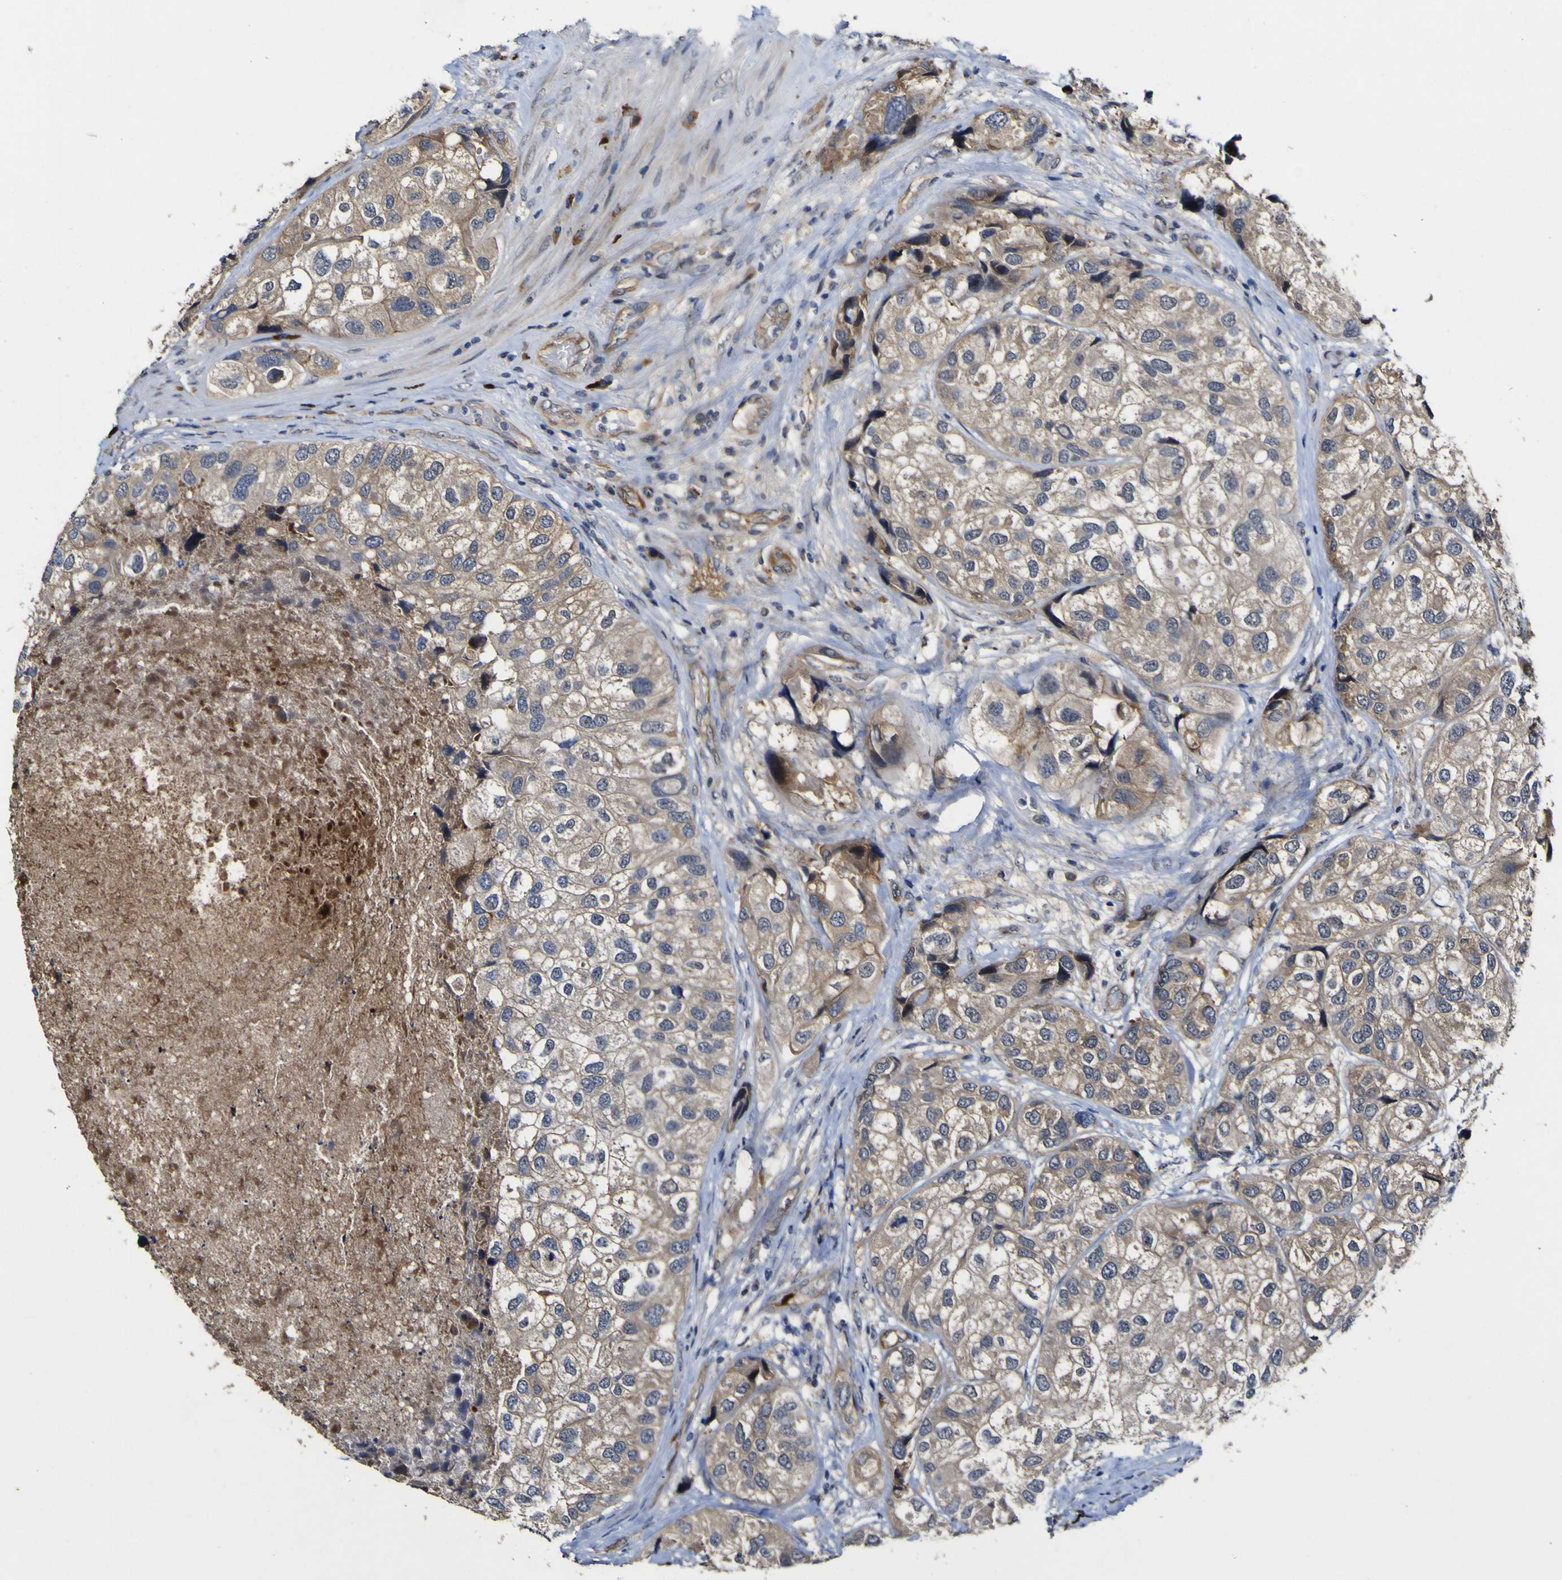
{"staining": {"intensity": "weak", "quantity": ">75%", "location": "cytoplasmic/membranous"}, "tissue": "urothelial cancer", "cell_type": "Tumor cells", "image_type": "cancer", "snomed": [{"axis": "morphology", "description": "Urothelial carcinoma, High grade"}, {"axis": "topography", "description": "Urinary bladder"}], "caption": "High-magnification brightfield microscopy of urothelial carcinoma (high-grade) stained with DAB (brown) and counterstained with hematoxylin (blue). tumor cells exhibit weak cytoplasmic/membranous expression is seen in about>75% of cells. (DAB = brown stain, brightfield microscopy at high magnification).", "gene": "CCL2", "patient": {"sex": "female", "age": 64}}